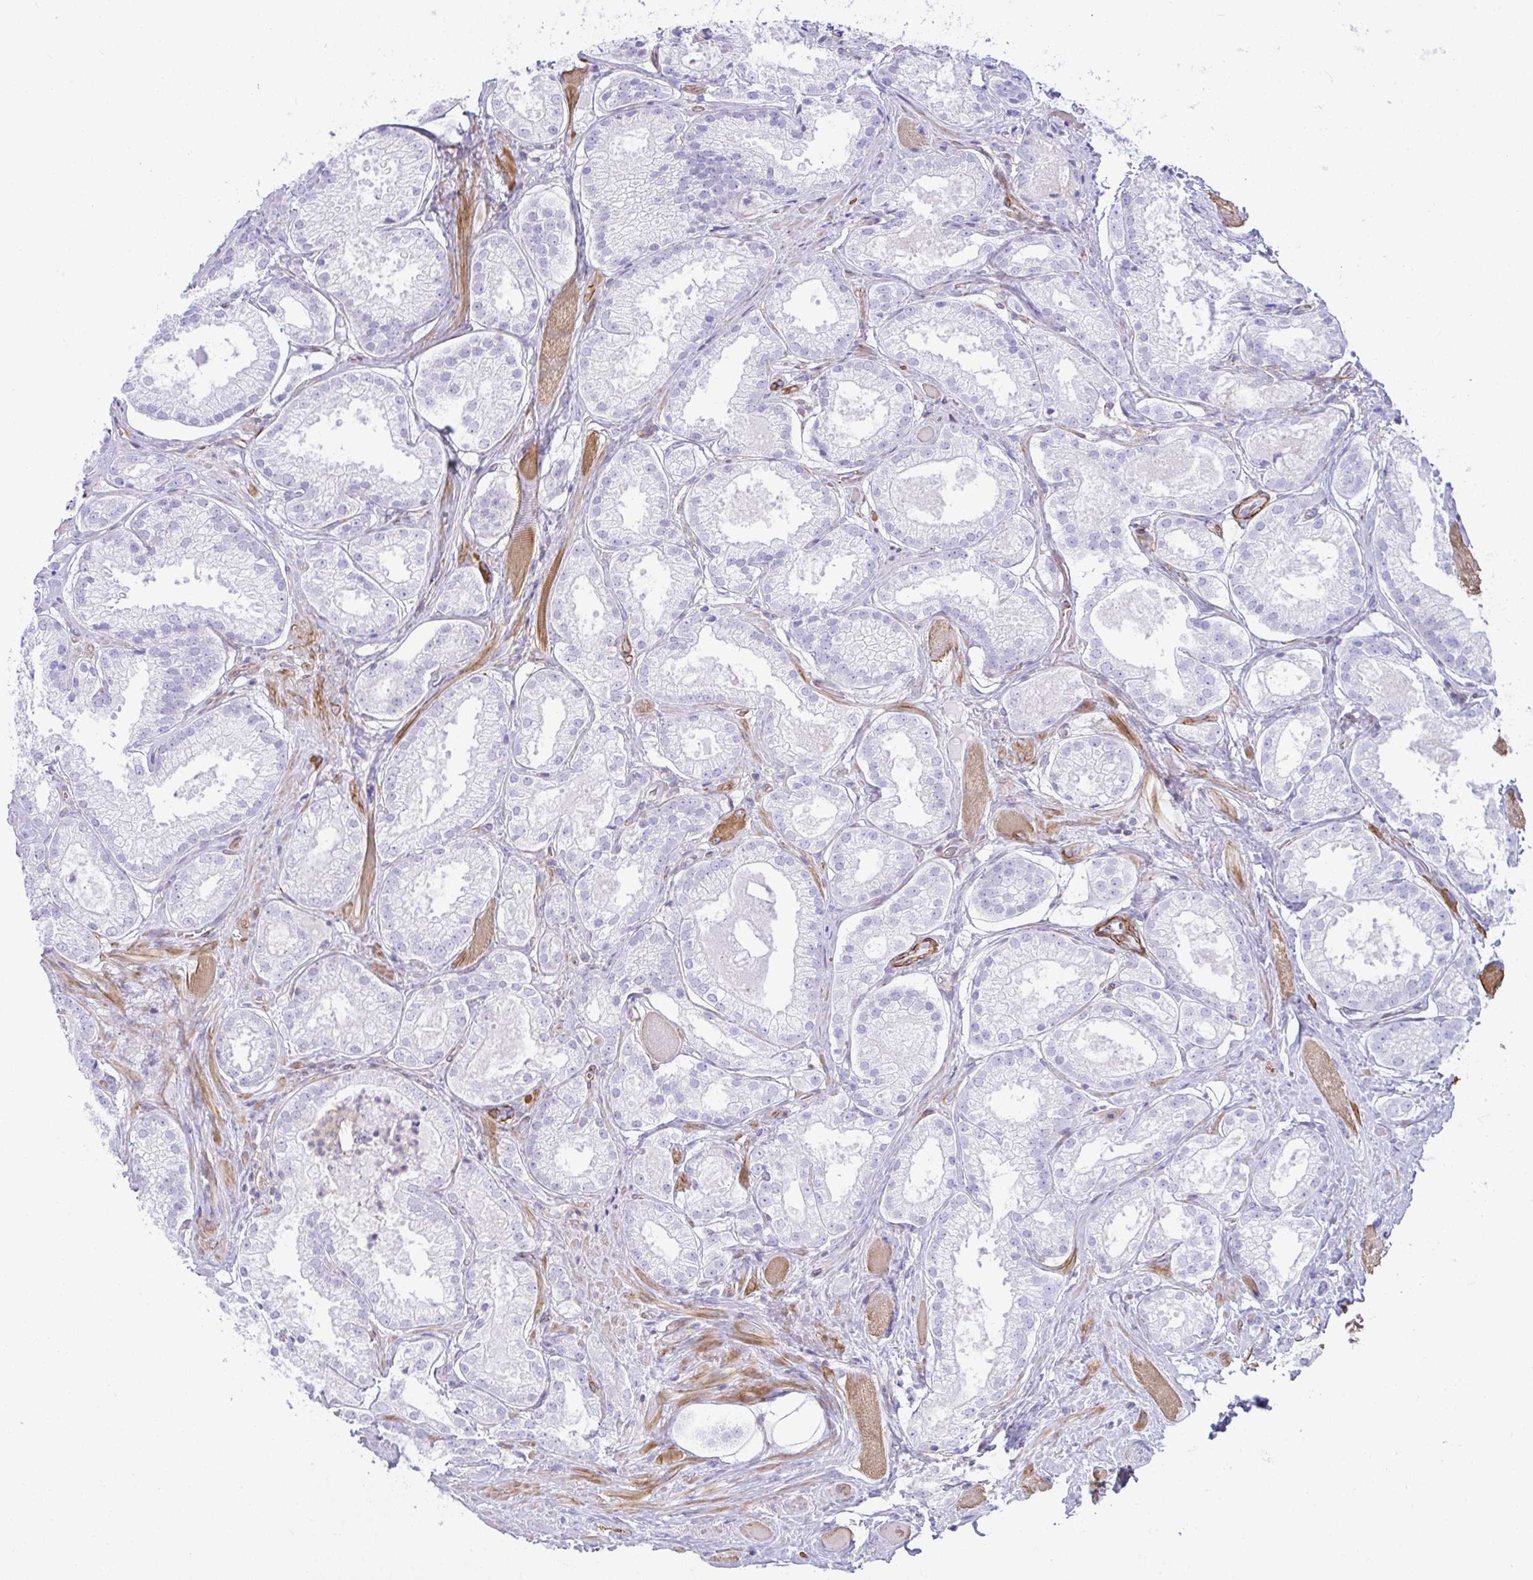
{"staining": {"intensity": "negative", "quantity": "none", "location": "none"}, "tissue": "prostate cancer", "cell_type": "Tumor cells", "image_type": "cancer", "snomed": [{"axis": "morphology", "description": "Adenocarcinoma, High grade"}, {"axis": "topography", "description": "Prostate"}], "caption": "A micrograph of high-grade adenocarcinoma (prostate) stained for a protein displays no brown staining in tumor cells.", "gene": "CDRT15", "patient": {"sex": "male", "age": 68}}